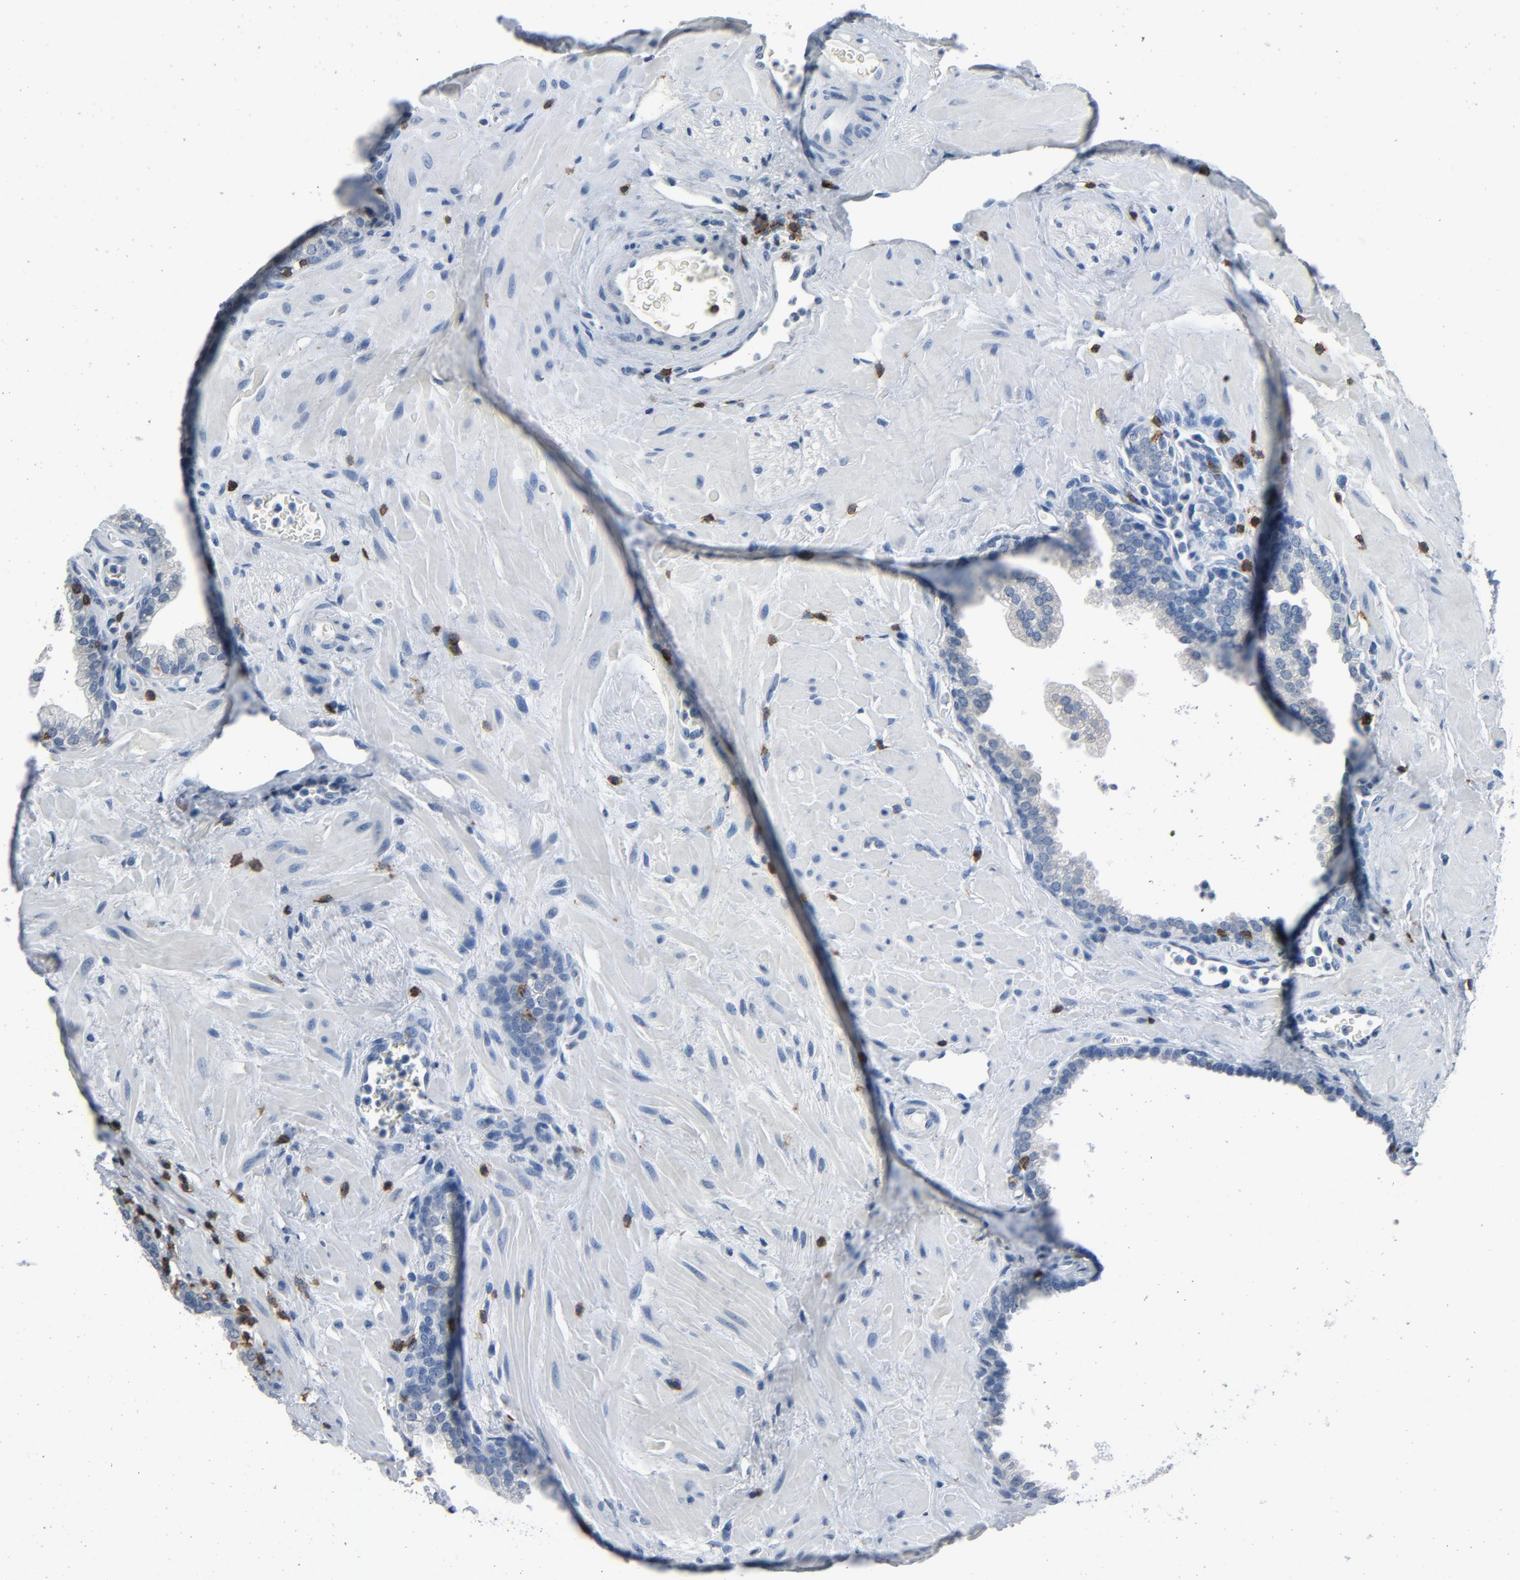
{"staining": {"intensity": "negative", "quantity": "none", "location": "none"}, "tissue": "prostate", "cell_type": "Glandular cells", "image_type": "normal", "snomed": [{"axis": "morphology", "description": "Normal tissue, NOS"}, {"axis": "topography", "description": "Prostate"}], "caption": "Histopathology image shows no significant protein expression in glandular cells of normal prostate.", "gene": "LCK", "patient": {"sex": "male", "age": 60}}